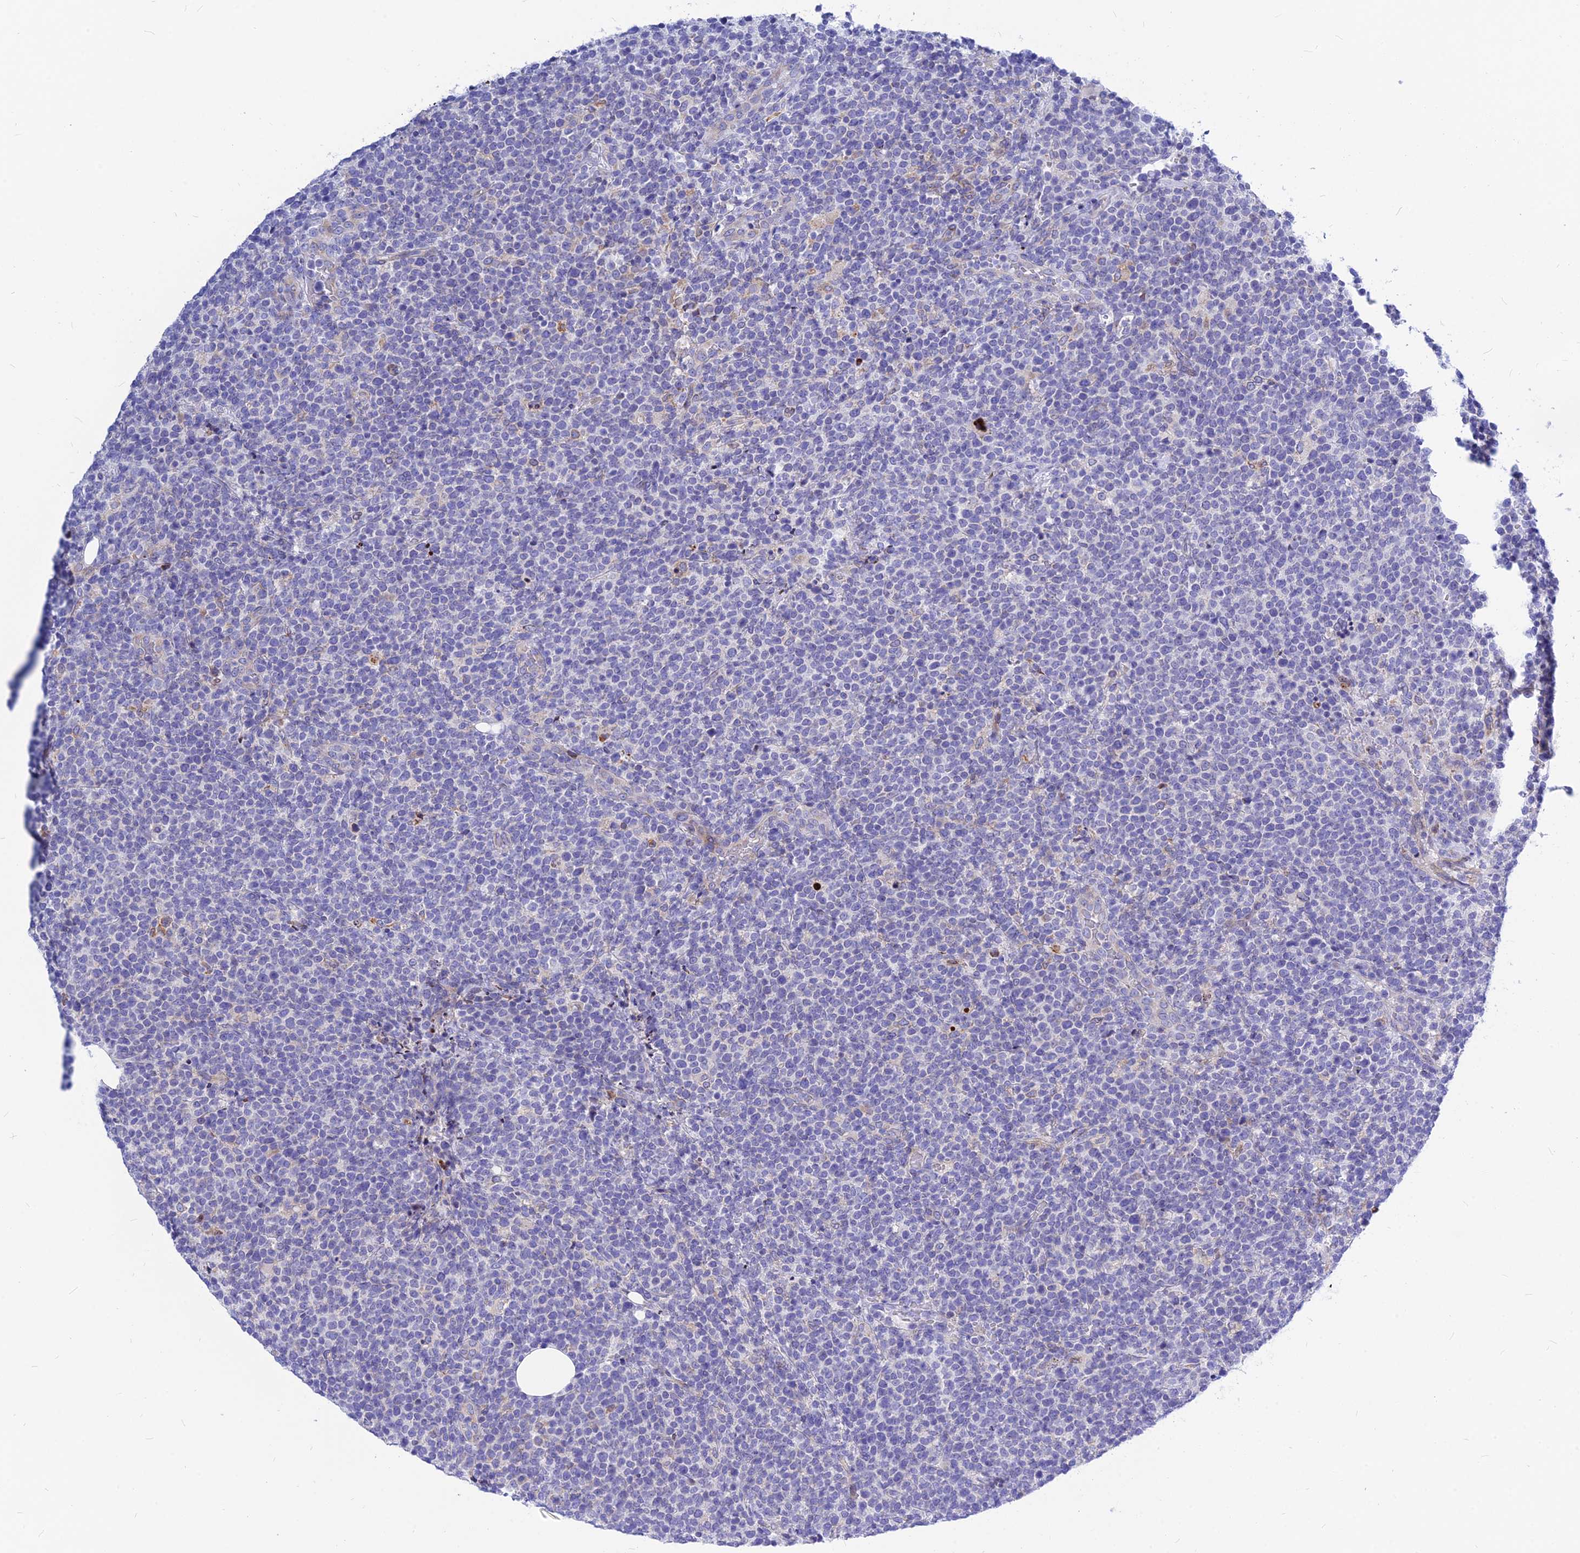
{"staining": {"intensity": "negative", "quantity": "none", "location": "none"}, "tissue": "lymphoma", "cell_type": "Tumor cells", "image_type": "cancer", "snomed": [{"axis": "morphology", "description": "Malignant lymphoma, non-Hodgkin's type, High grade"}, {"axis": "topography", "description": "Lymph node"}], "caption": "An image of human lymphoma is negative for staining in tumor cells.", "gene": "CNOT6", "patient": {"sex": "male", "age": 61}}